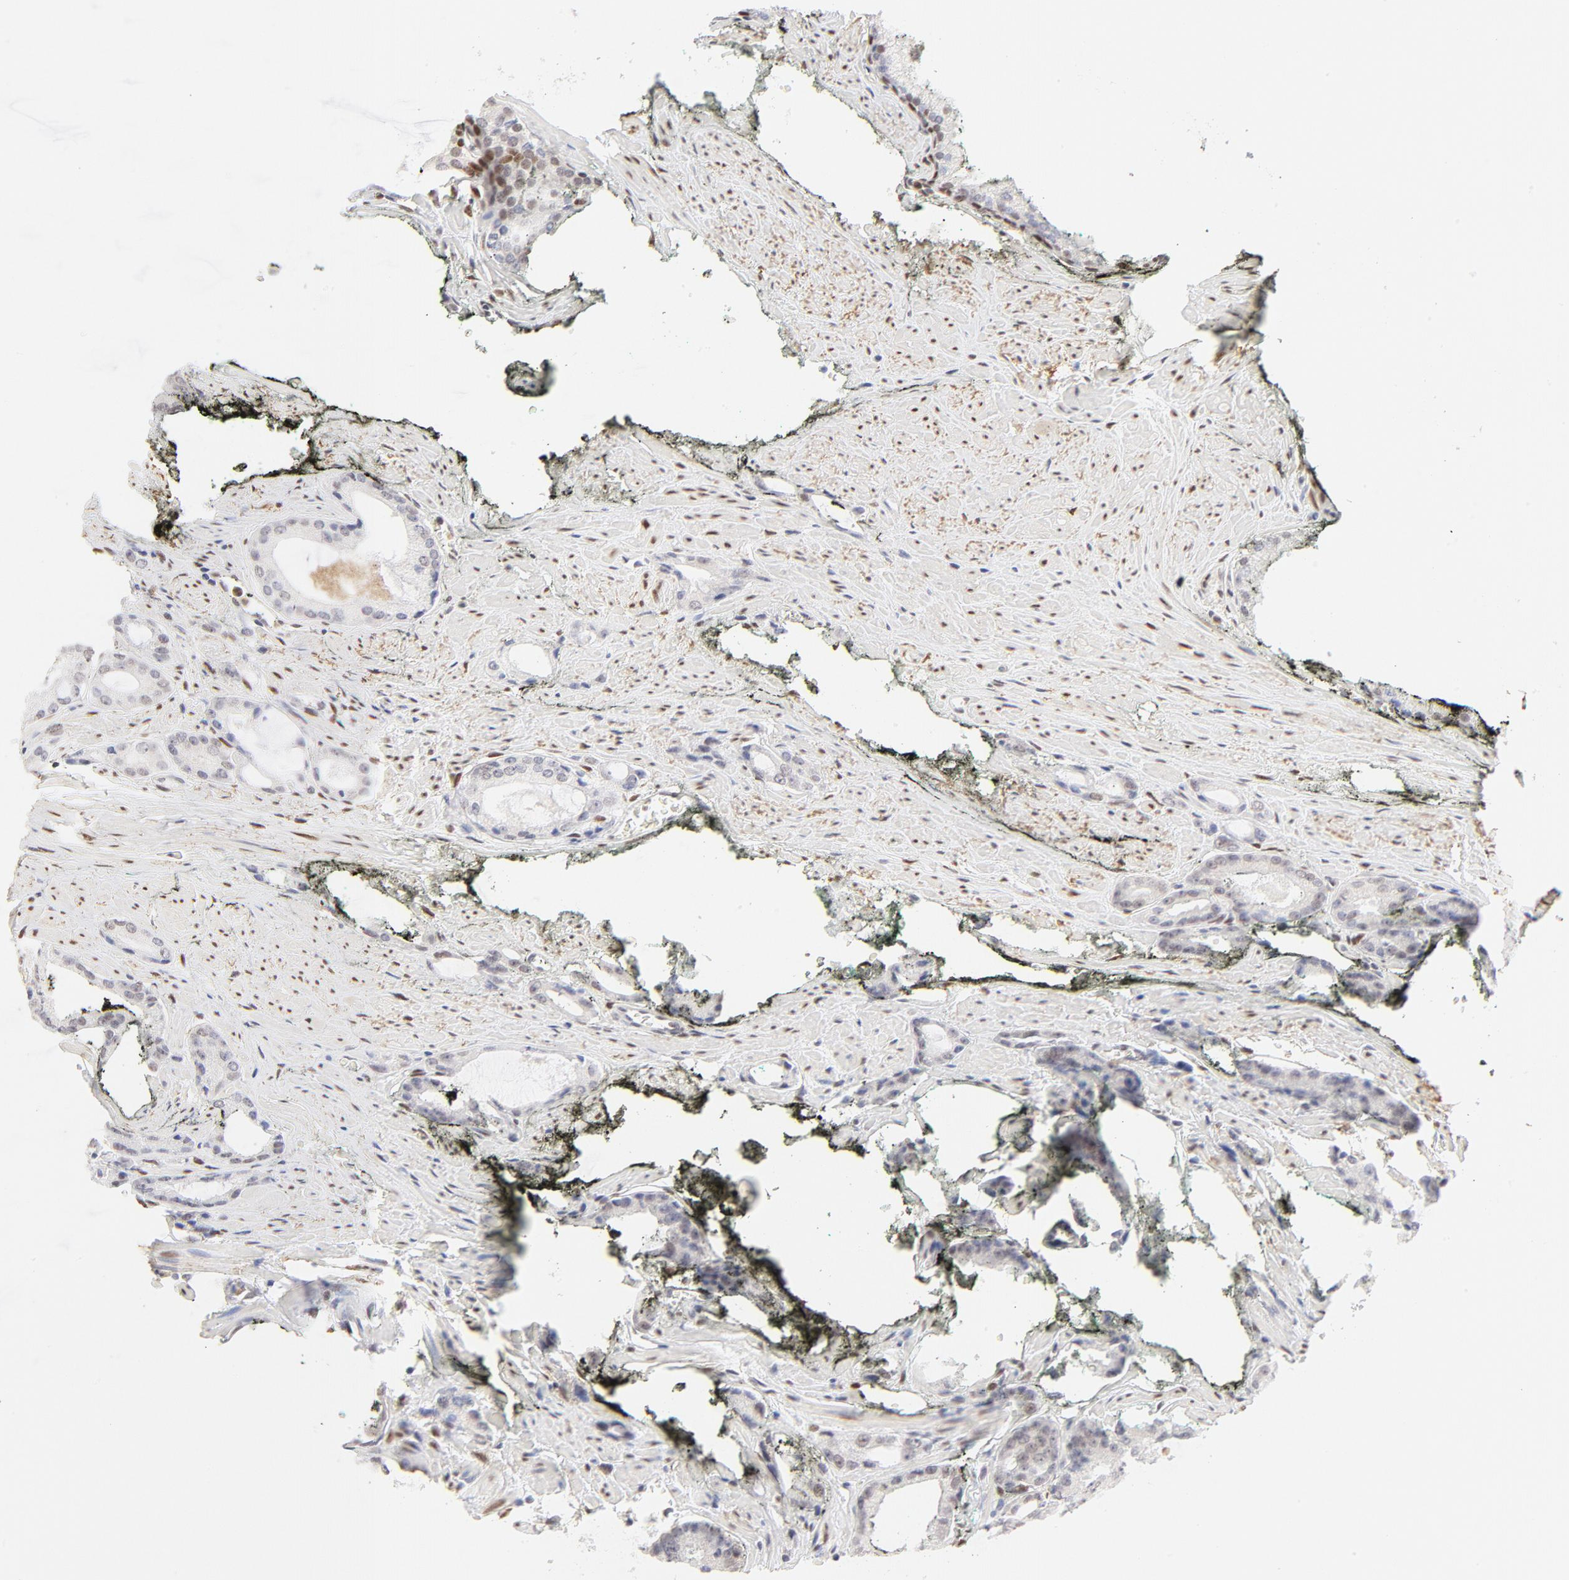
{"staining": {"intensity": "weak", "quantity": "<25%", "location": "nuclear"}, "tissue": "prostate cancer", "cell_type": "Tumor cells", "image_type": "cancer", "snomed": [{"axis": "morphology", "description": "Adenocarcinoma, Medium grade"}, {"axis": "topography", "description": "Prostate"}], "caption": "A high-resolution photomicrograph shows immunohistochemistry (IHC) staining of prostate cancer, which shows no significant expression in tumor cells.", "gene": "PBX1", "patient": {"sex": "male", "age": 60}}